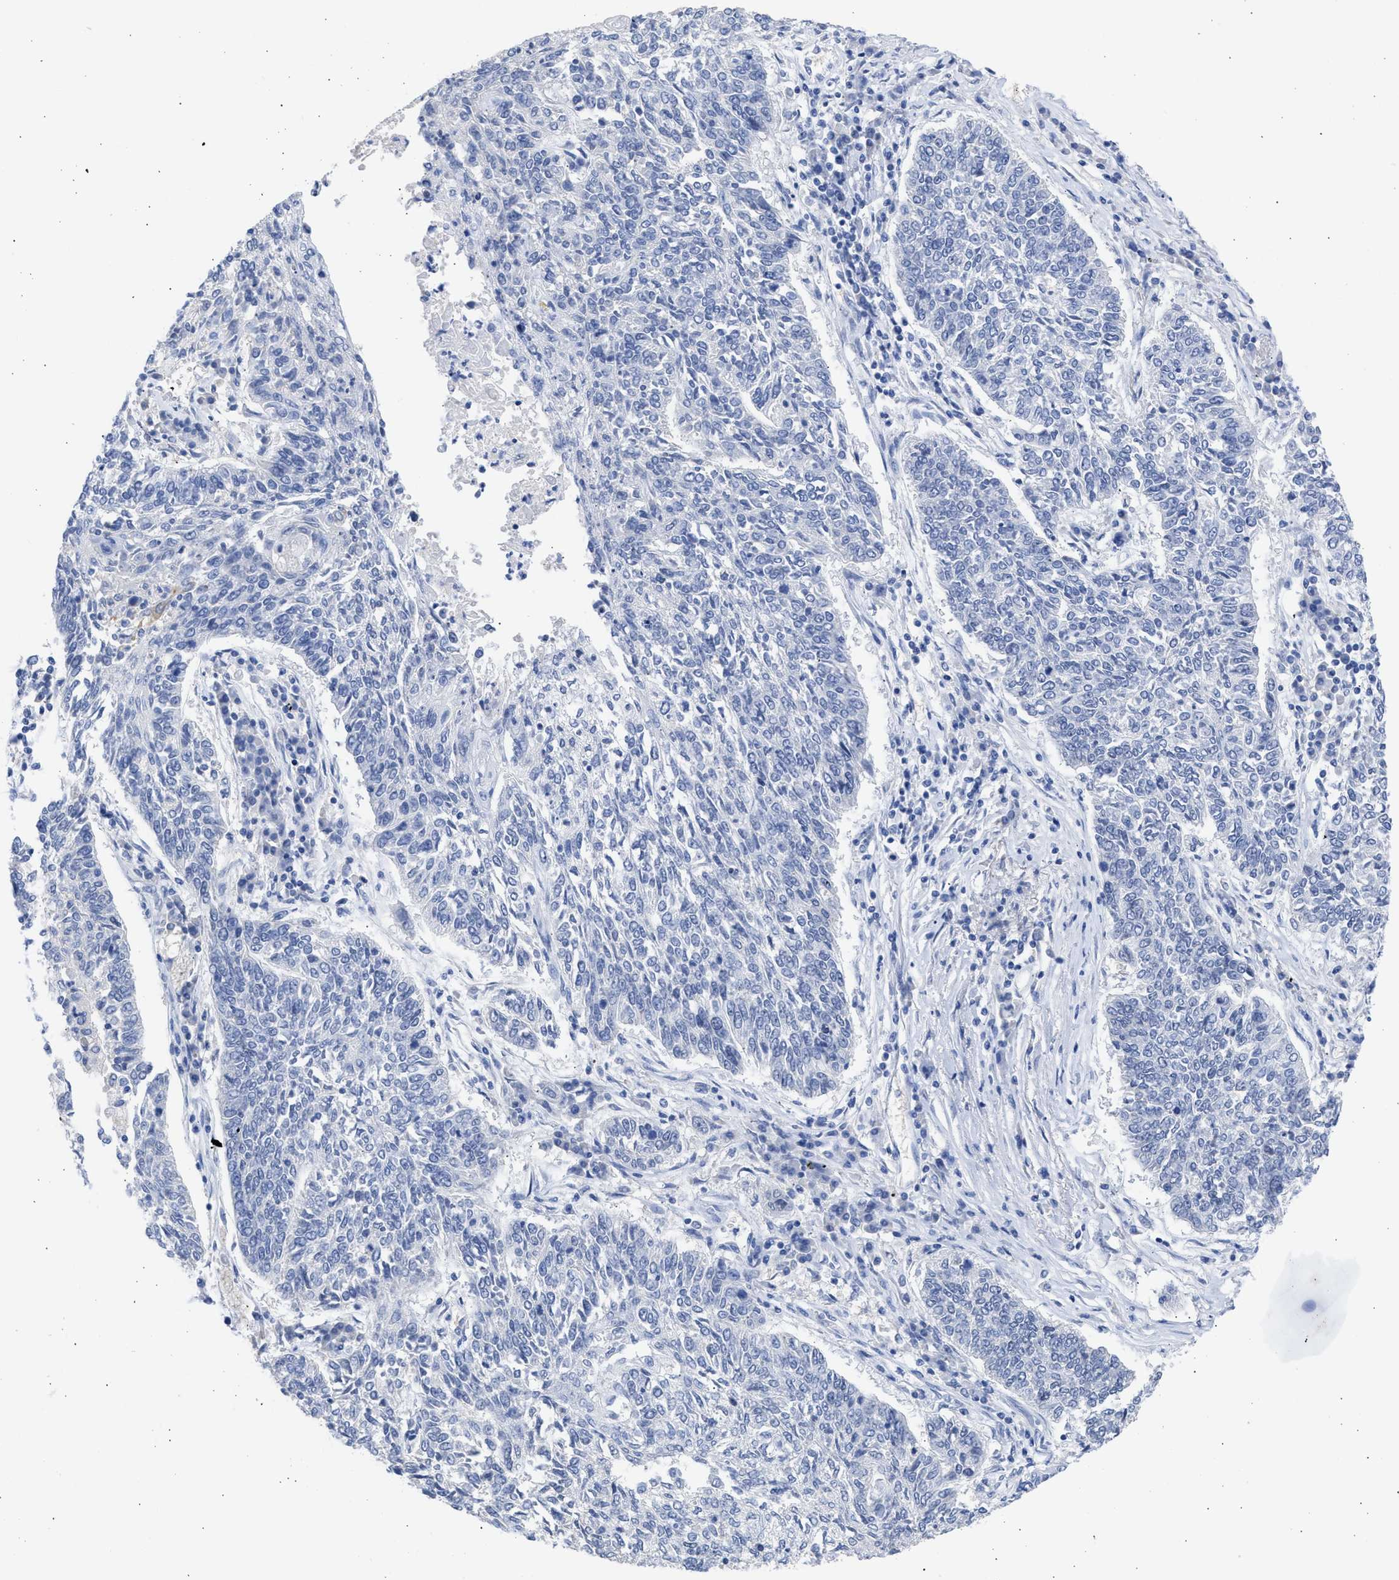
{"staining": {"intensity": "negative", "quantity": "none", "location": "none"}, "tissue": "lung cancer", "cell_type": "Tumor cells", "image_type": "cancer", "snomed": [{"axis": "morphology", "description": "Normal tissue, NOS"}, {"axis": "morphology", "description": "Squamous cell carcinoma, NOS"}, {"axis": "topography", "description": "Cartilage tissue"}, {"axis": "topography", "description": "Bronchus"}, {"axis": "topography", "description": "Lung"}], "caption": "DAB (3,3'-diaminobenzidine) immunohistochemical staining of human lung squamous cell carcinoma shows no significant positivity in tumor cells. (IHC, brightfield microscopy, high magnification).", "gene": "RSPH1", "patient": {"sex": "female", "age": 49}}